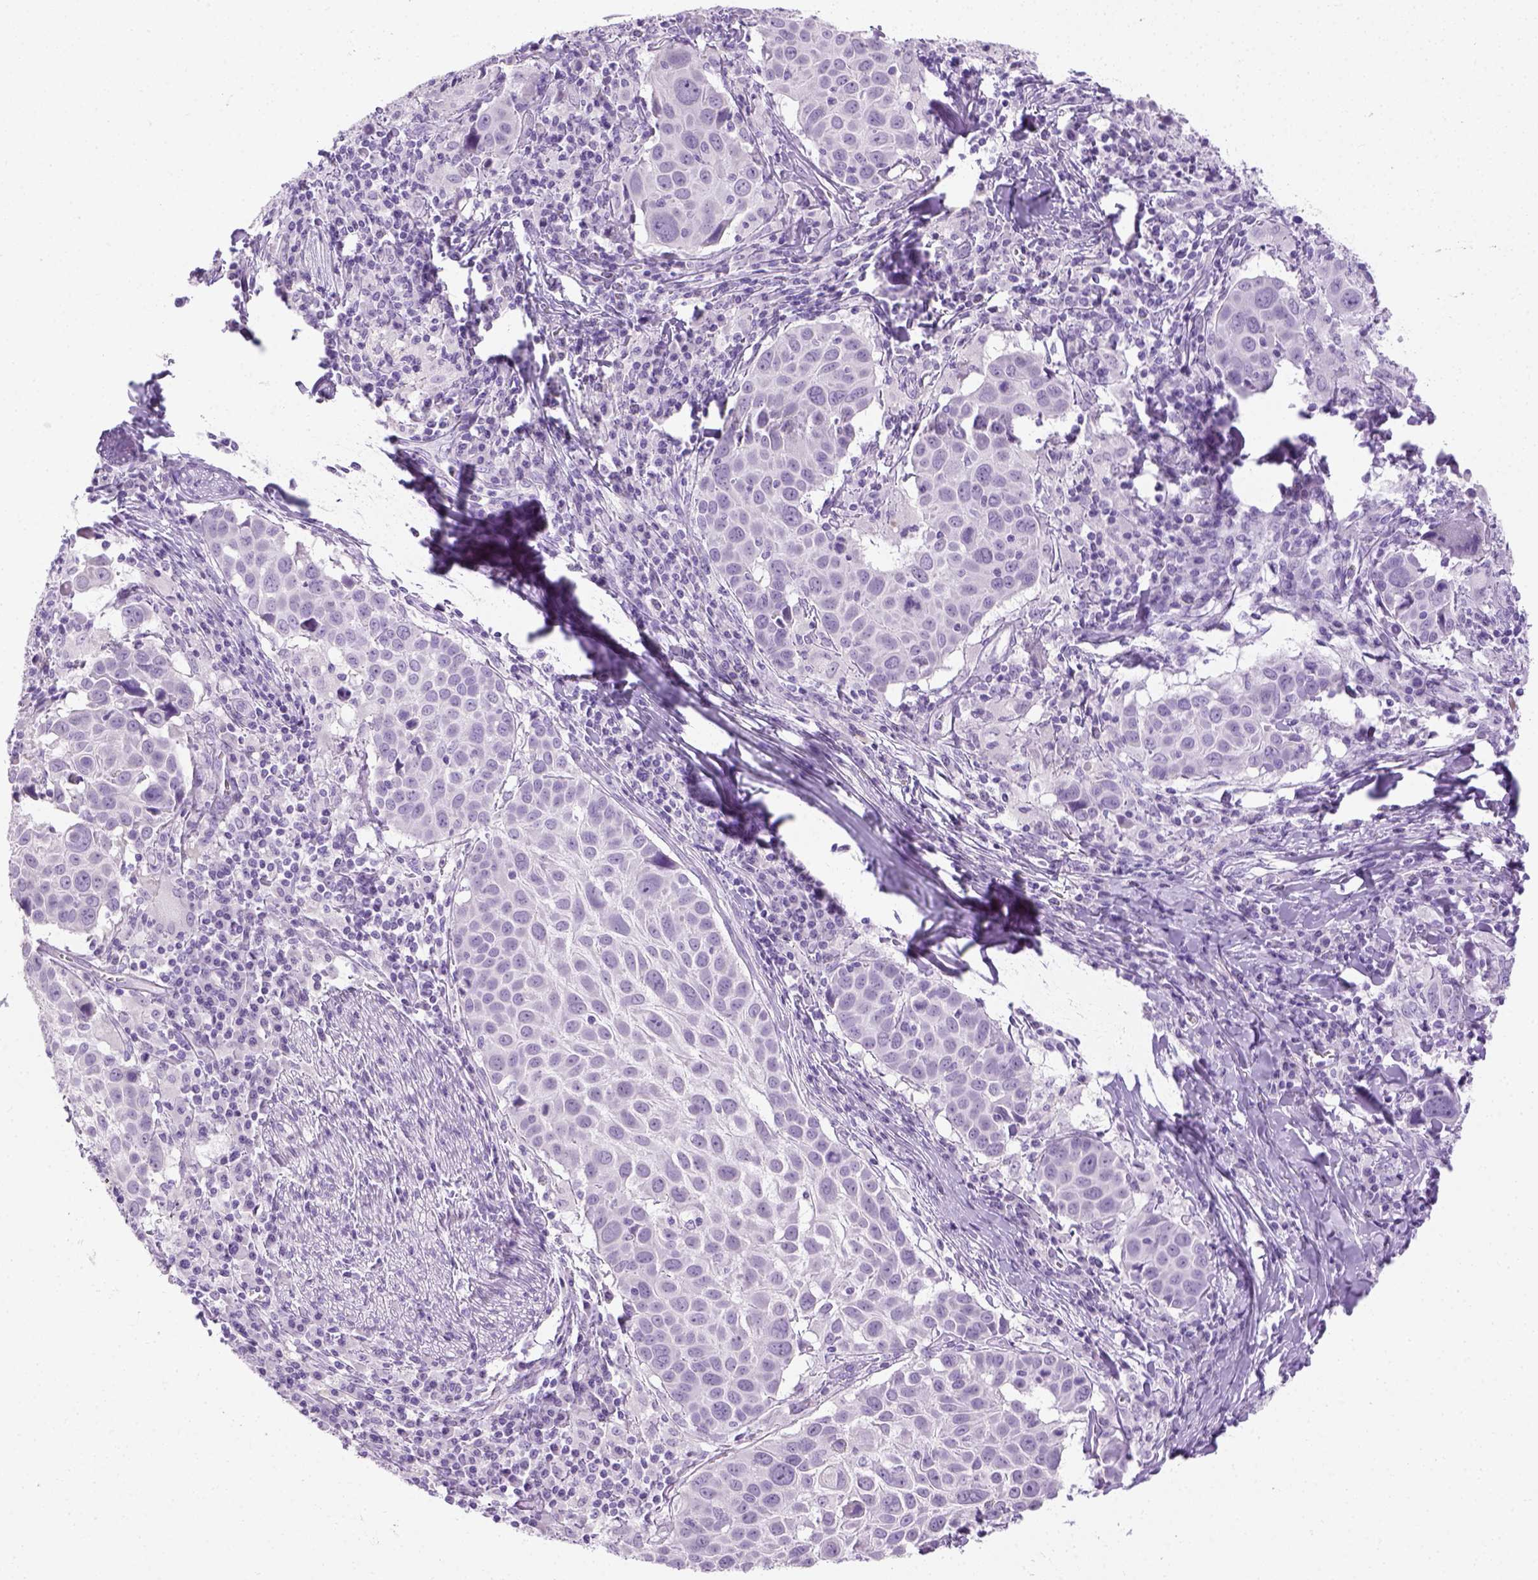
{"staining": {"intensity": "negative", "quantity": "none", "location": "none"}, "tissue": "lung cancer", "cell_type": "Tumor cells", "image_type": "cancer", "snomed": [{"axis": "morphology", "description": "Squamous cell carcinoma, NOS"}, {"axis": "topography", "description": "Lung"}], "caption": "High magnification brightfield microscopy of lung squamous cell carcinoma stained with DAB (3,3'-diaminobenzidine) (brown) and counterstained with hematoxylin (blue): tumor cells show no significant expression.", "gene": "LGSN", "patient": {"sex": "male", "age": 57}}